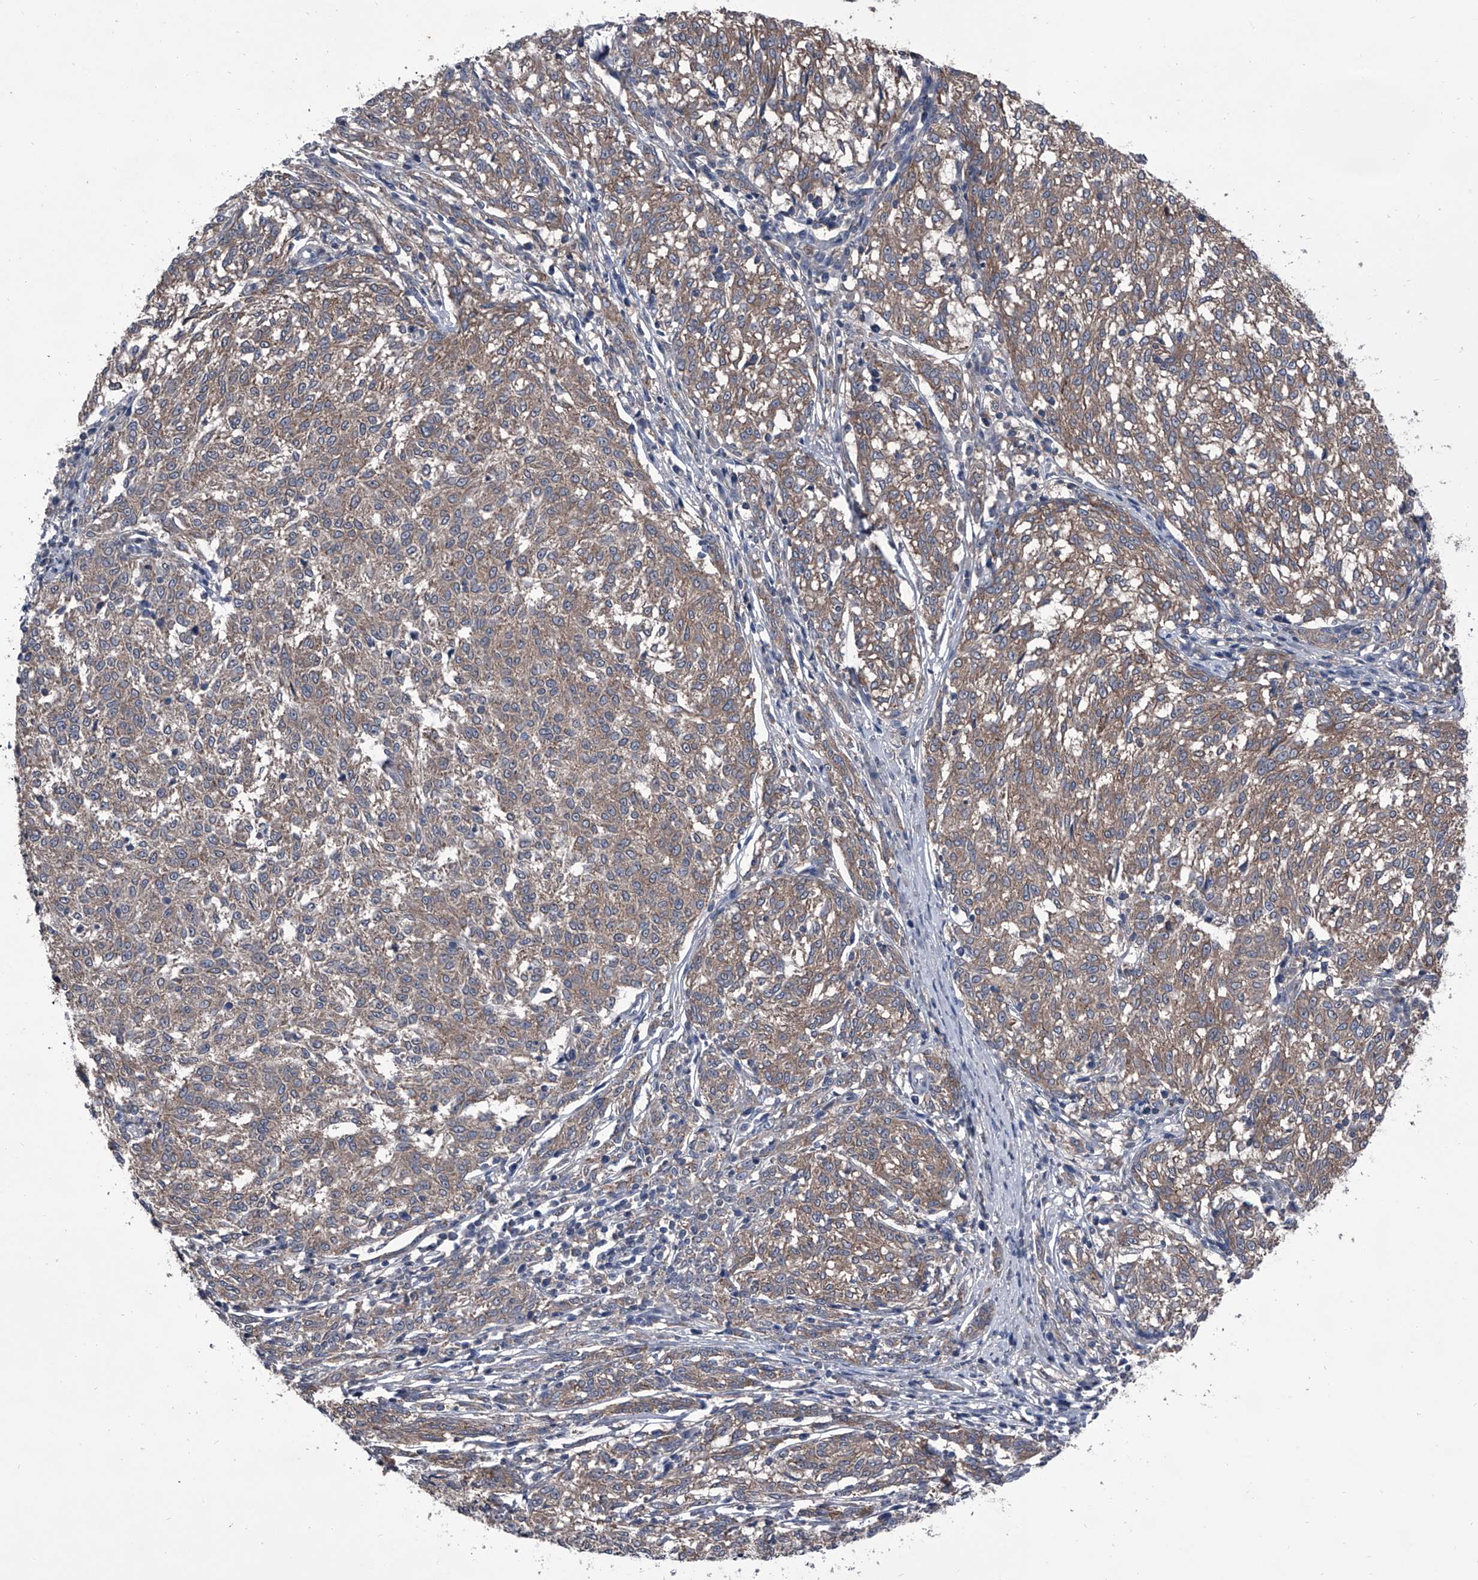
{"staining": {"intensity": "weak", "quantity": ">75%", "location": "cytoplasmic/membranous"}, "tissue": "melanoma", "cell_type": "Tumor cells", "image_type": "cancer", "snomed": [{"axis": "morphology", "description": "Malignant melanoma, NOS"}, {"axis": "topography", "description": "Skin"}], "caption": "Malignant melanoma stained with a protein marker reveals weak staining in tumor cells.", "gene": "PIP5K1A", "patient": {"sex": "female", "age": 72}}